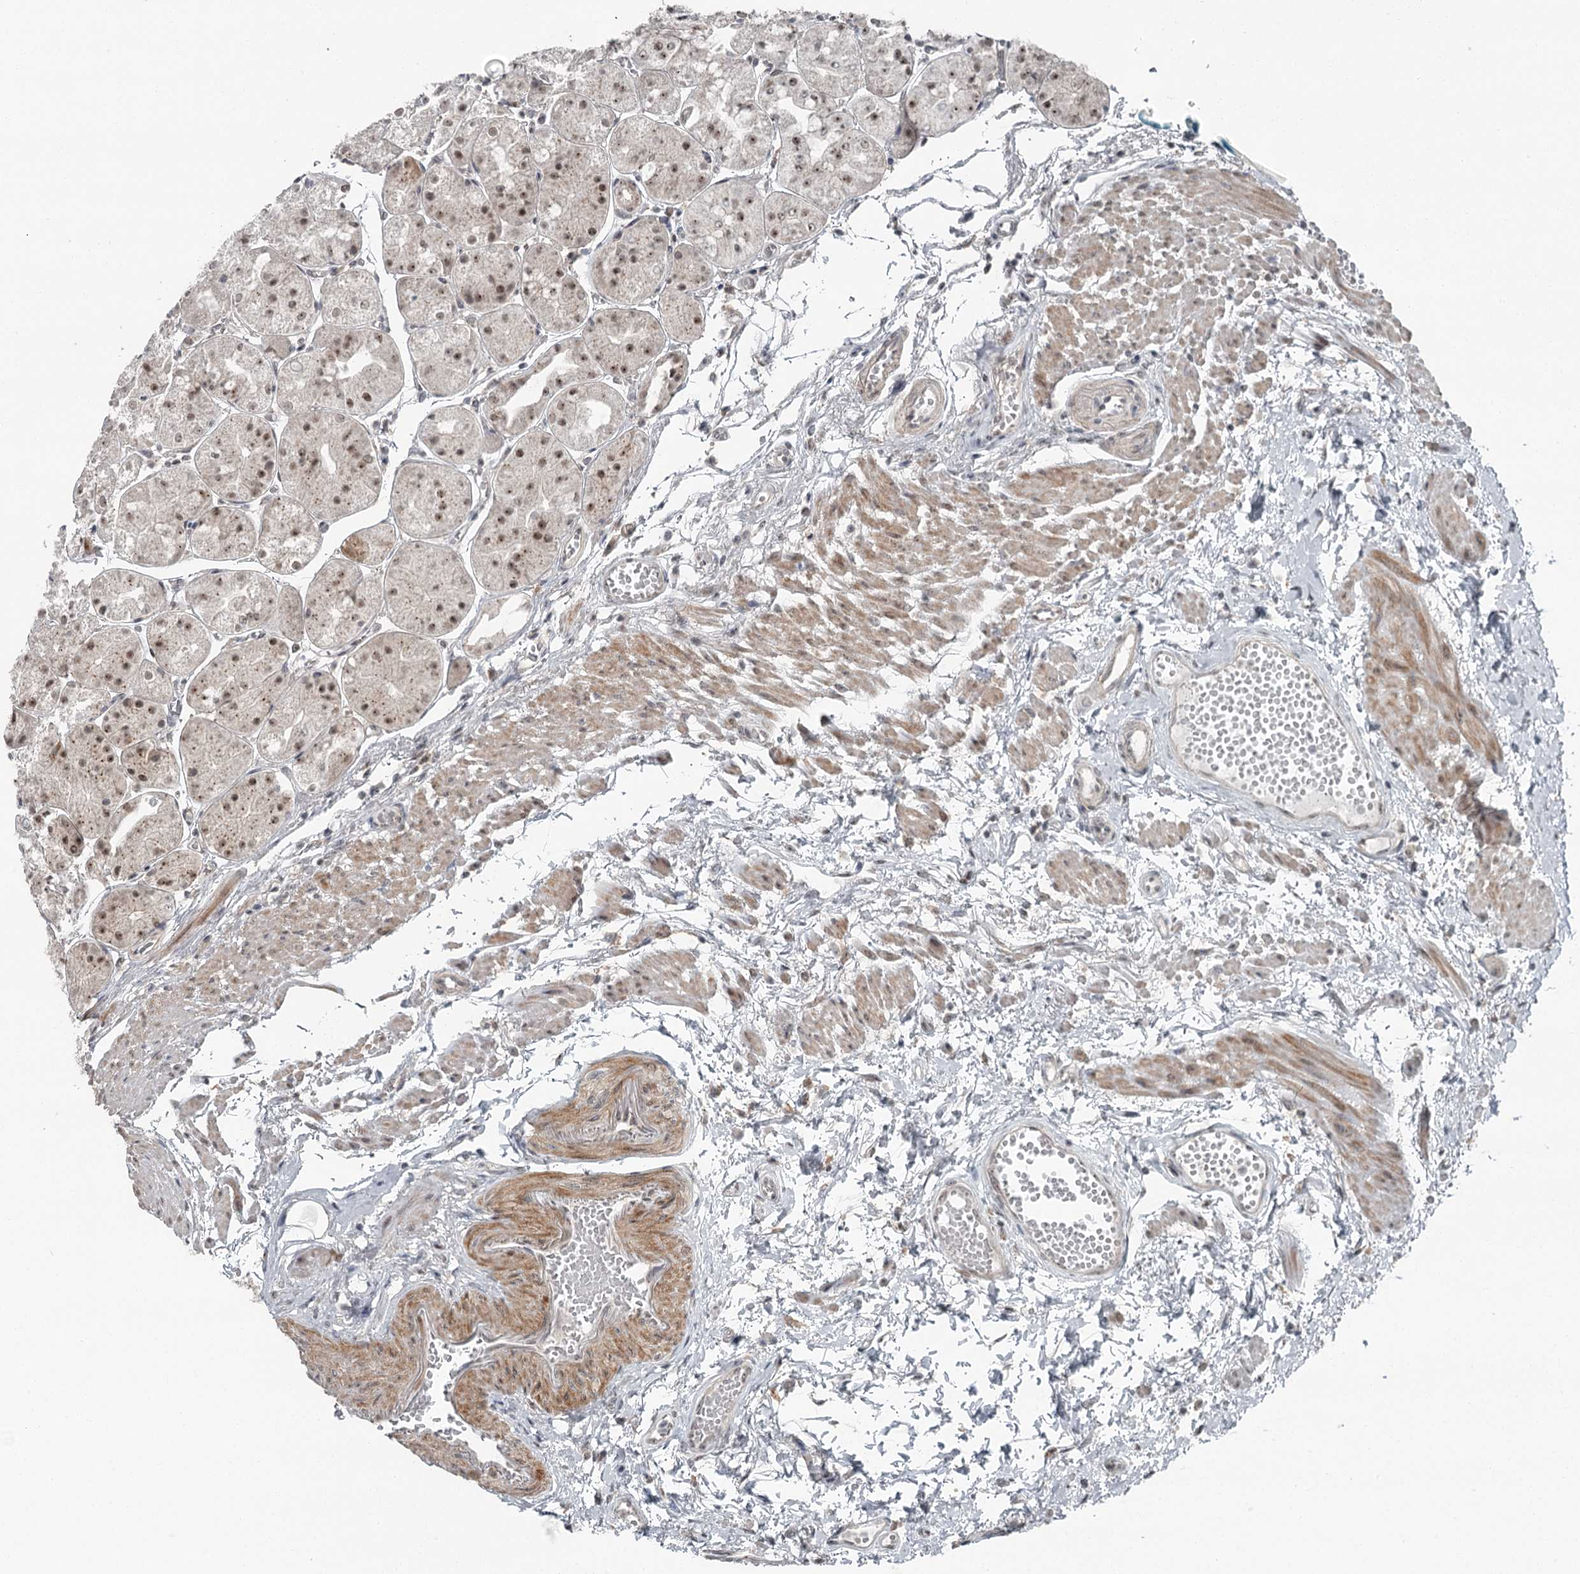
{"staining": {"intensity": "moderate", "quantity": ">75%", "location": "nuclear"}, "tissue": "stomach", "cell_type": "Glandular cells", "image_type": "normal", "snomed": [{"axis": "morphology", "description": "Normal tissue, NOS"}, {"axis": "topography", "description": "Stomach, upper"}], "caption": "Moderate nuclear positivity for a protein is seen in approximately >75% of glandular cells of normal stomach using immunohistochemistry (IHC).", "gene": "EXOSC1", "patient": {"sex": "male", "age": 72}}